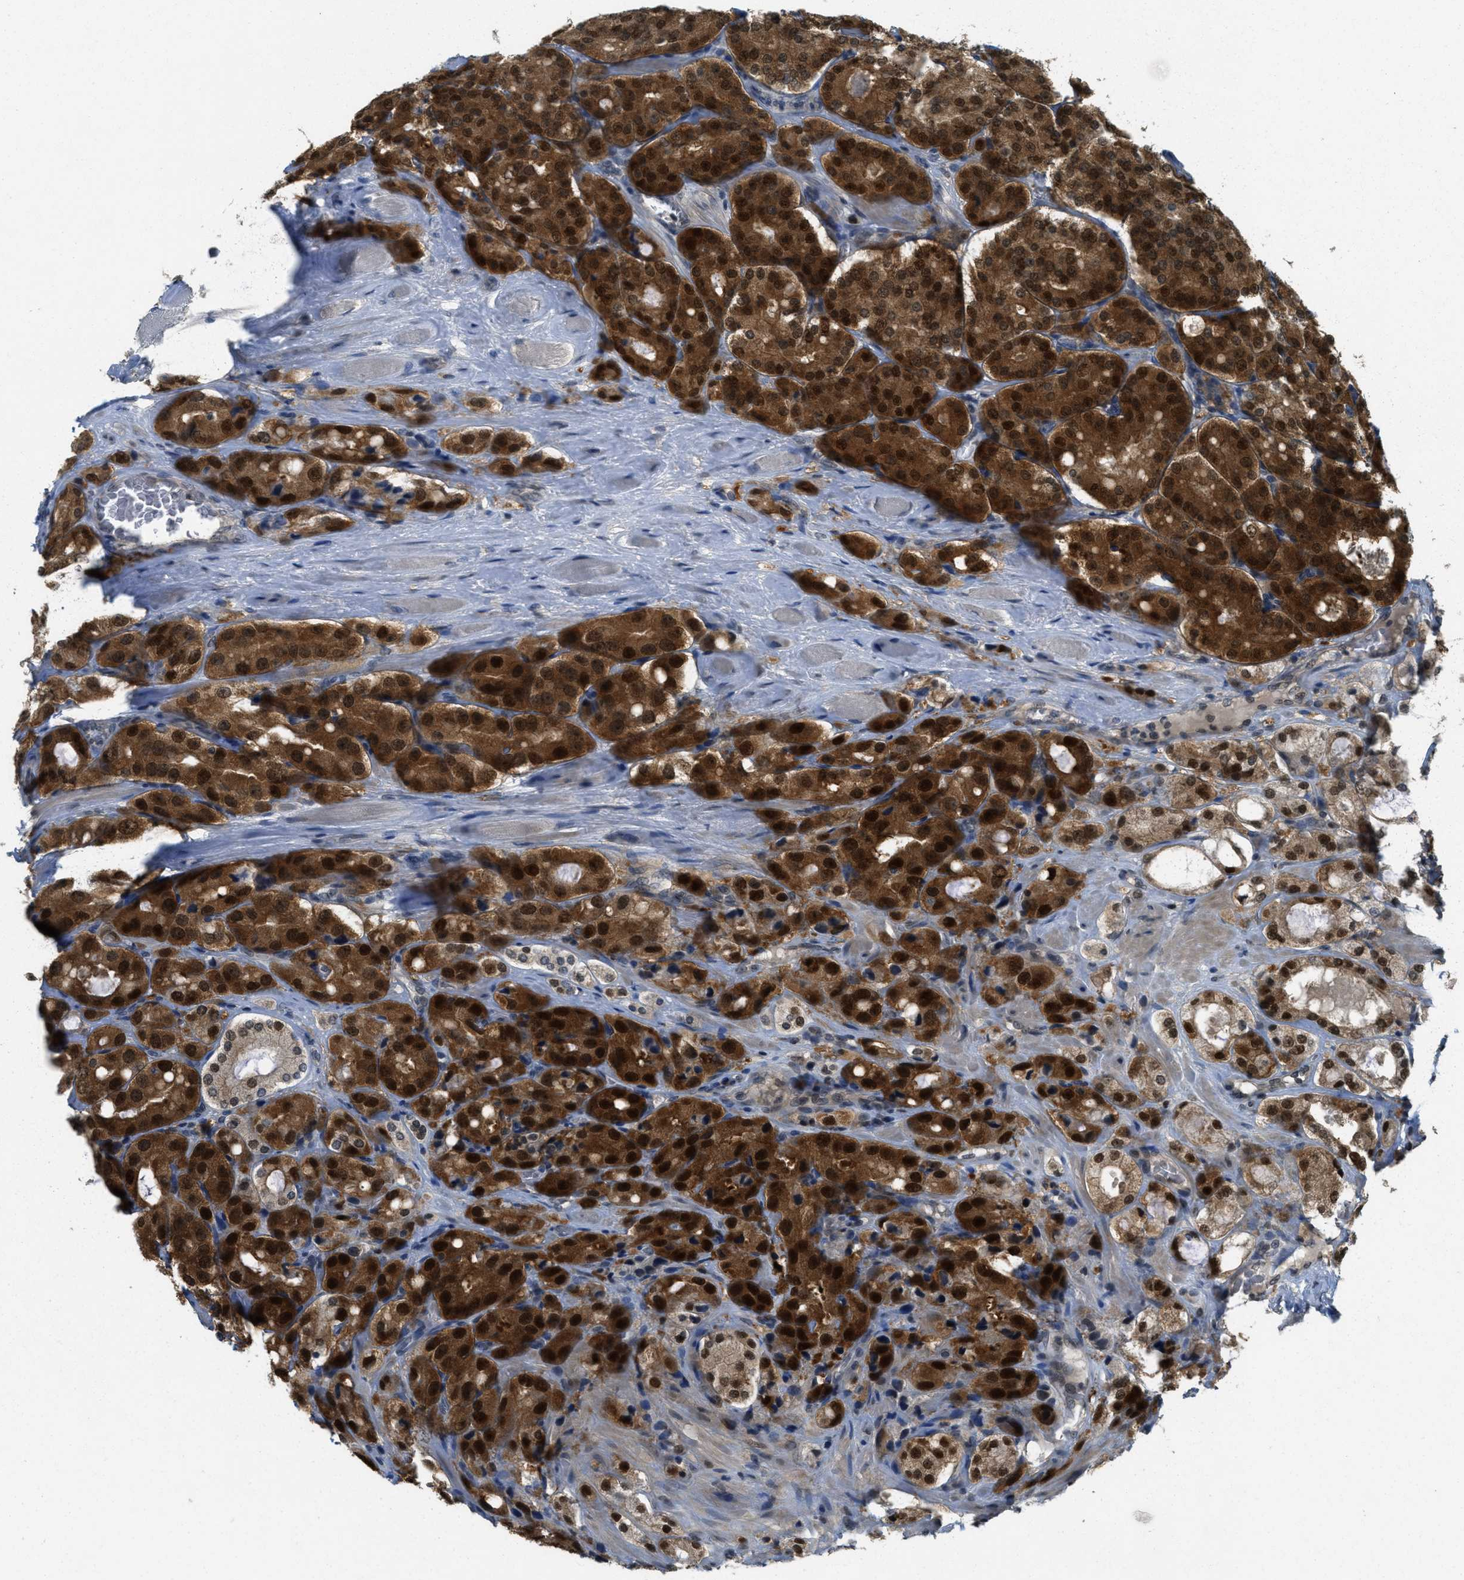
{"staining": {"intensity": "strong", "quantity": "25%-75%", "location": "cytoplasmic/membranous,nuclear"}, "tissue": "prostate cancer", "cell_type": "Tumor cells", "image_type": "cancer", "snomed": [{"axis": "morphology", "description": "Adenocarcinoma, High grade"}, {"axis": "topography", "description": "Prostate"}], "caption": "A photomicrograph showing strong cytoplasmic/membranous and nuclear staining in about 25%-75% of tumor cells in prostate cancer, as visualized by brown immunohistochemical staining.", "gene": "DNAJB1", "patient": {"sex": "male", "age": 65}}